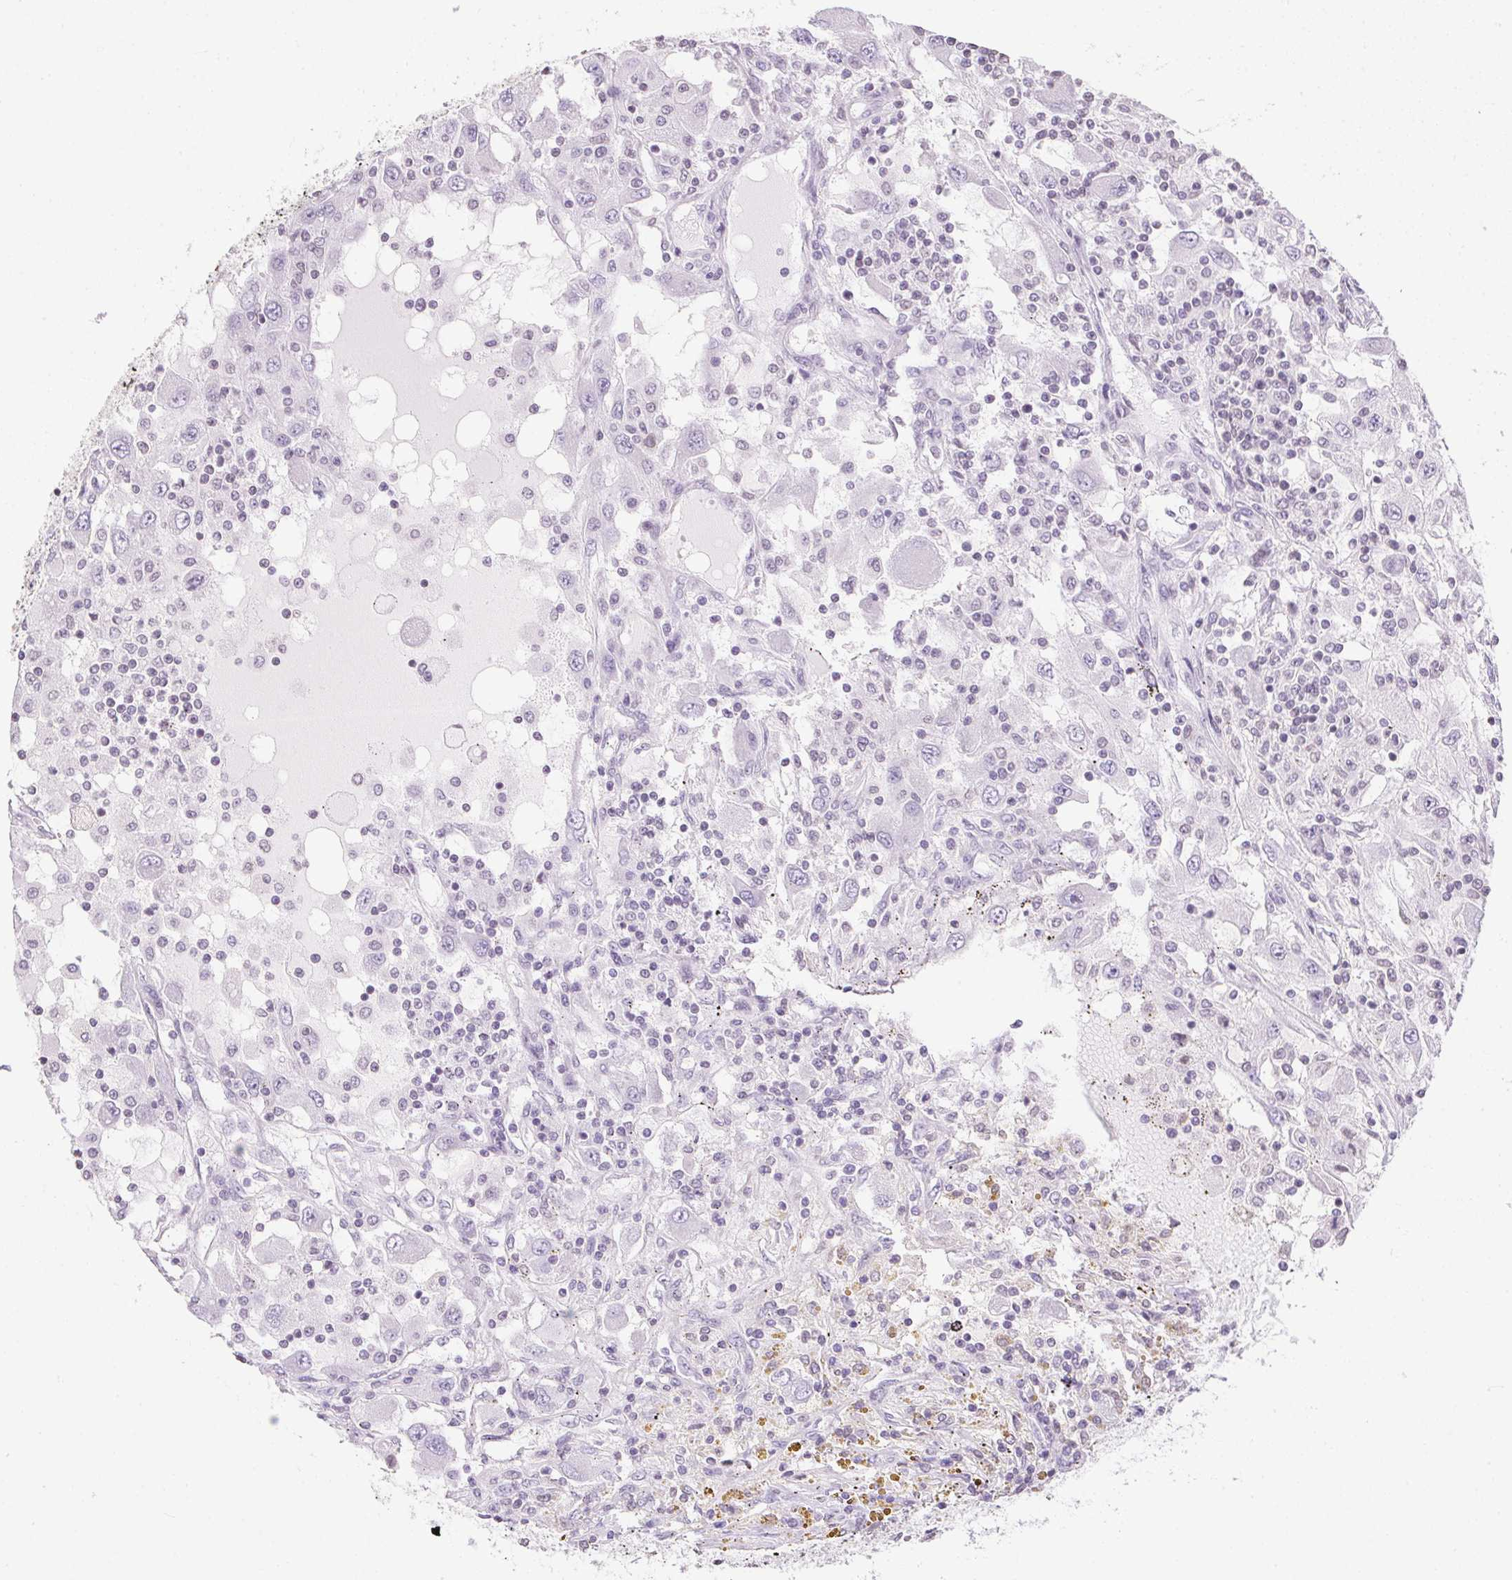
{"staining": {"intensity": "negative", "quantity": "none", "location": "none"}, "tissue": "renal cancer", "cell_type": "Tumor cells", "image_type": "cancer", "snomed": [{"axis": "morphology", "description": "Adenocarcinoma, NOS"}, {"axis": "topography", "description": "Kidney"}], "caption": "Immunohistochemical staining of renal cancer reveals no significant expression in tumor cells. (Immunohistochemistry (ihc), brightfield microscopy, high magnification).", "gene": "PRL", "patient": {"sex": "female", "age": 67}}